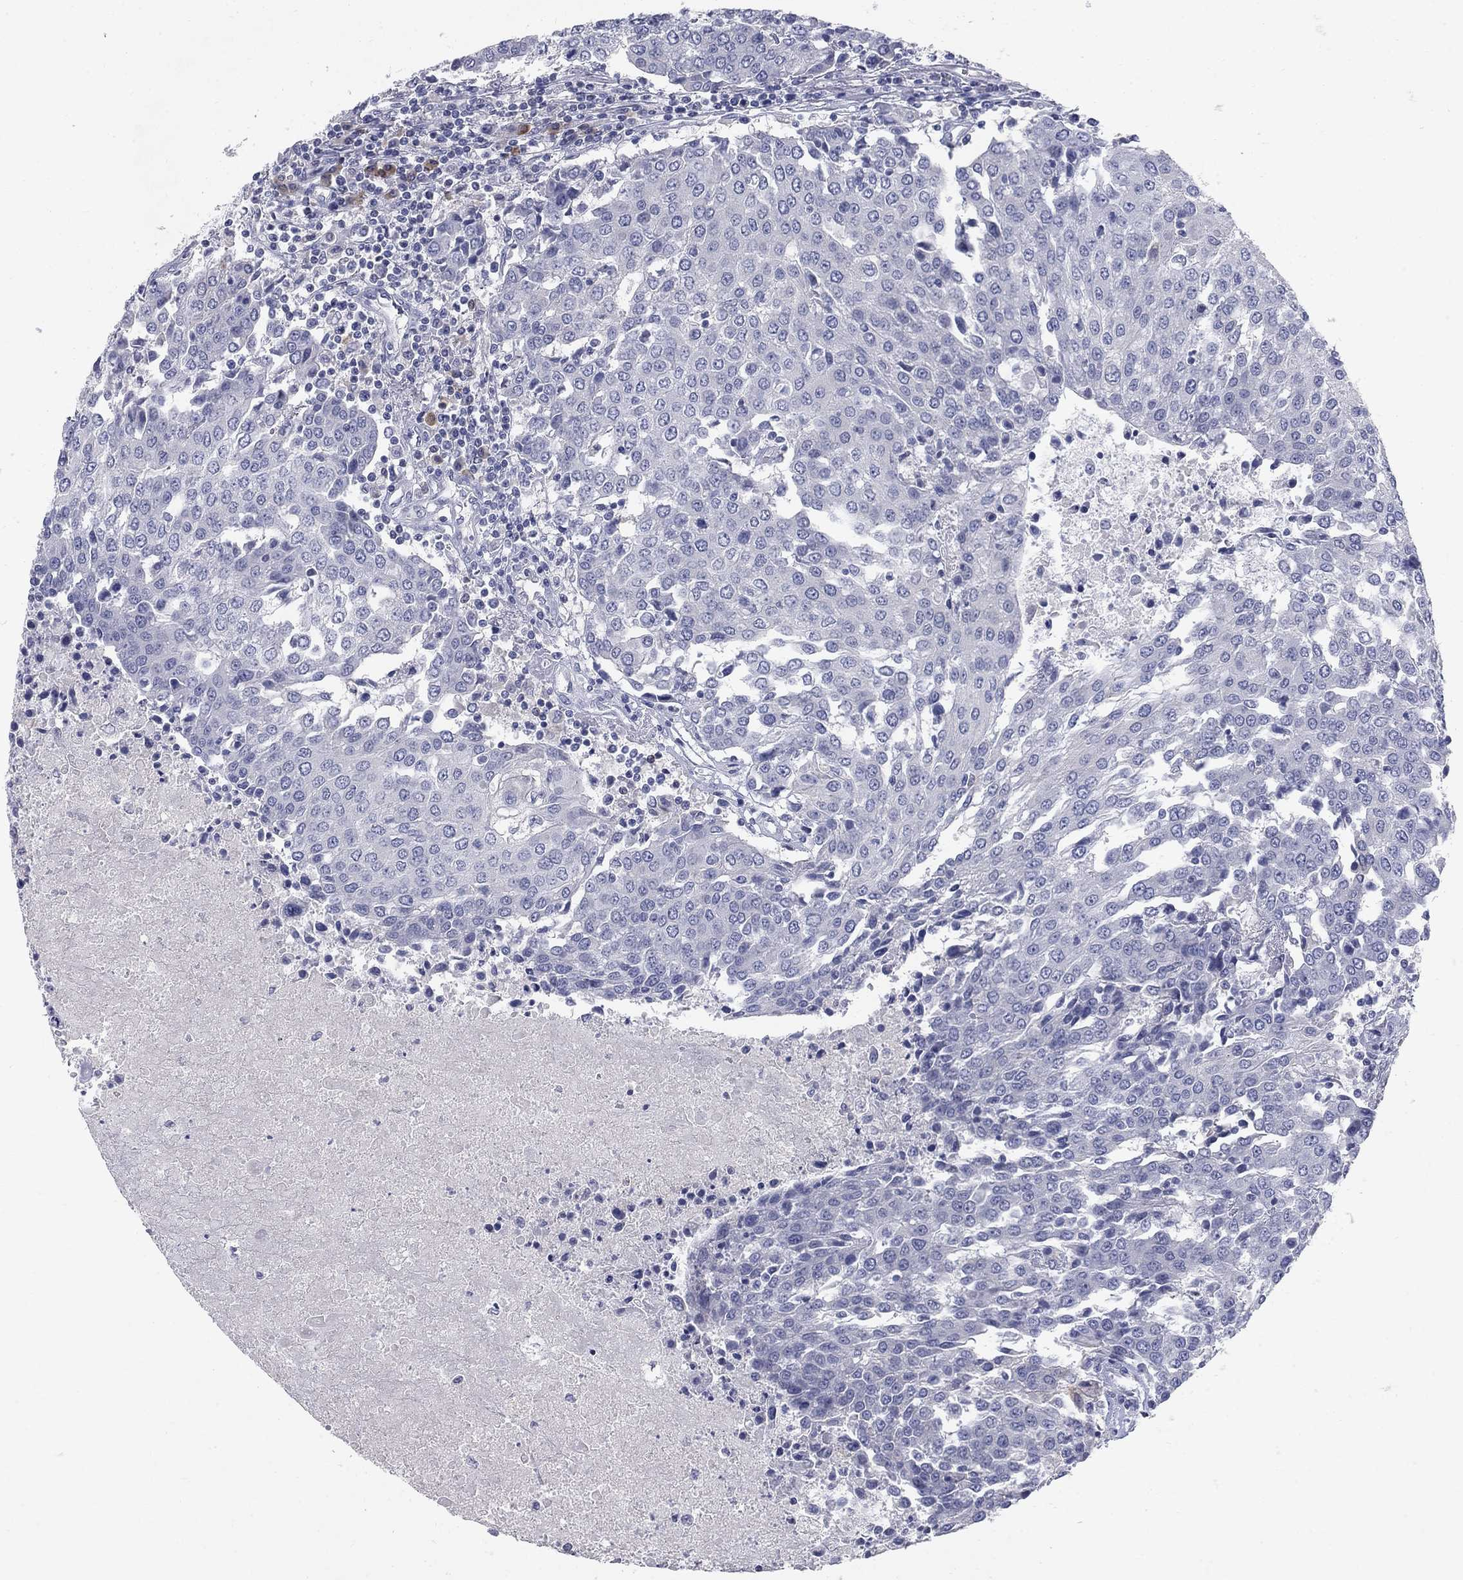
{"staining": {"intensity": "negative", "quantity": "none", "location": "none"}, "tissue": "urothelial cancer", "cell_type": "Tumor cells", "image_type": "cancer", "snomed": [{"axis": "morphology", "description": "Urothelial carcinoma, High grade"}, {"axis": "topography", "description": "Urinary bladder"}], "caption": "The micrograph demonstrates no significant staining in tumor cells of urothelial cancer. The staining was performed using DAB (3,3'-diaminobenzidine) to visualize the protein expression in brown, while the nuclei were stained in blue with hematoxylin (Magnification: 20x).", "gene": "NTRK2", "patient": {"sex": "female", "age": 85}}